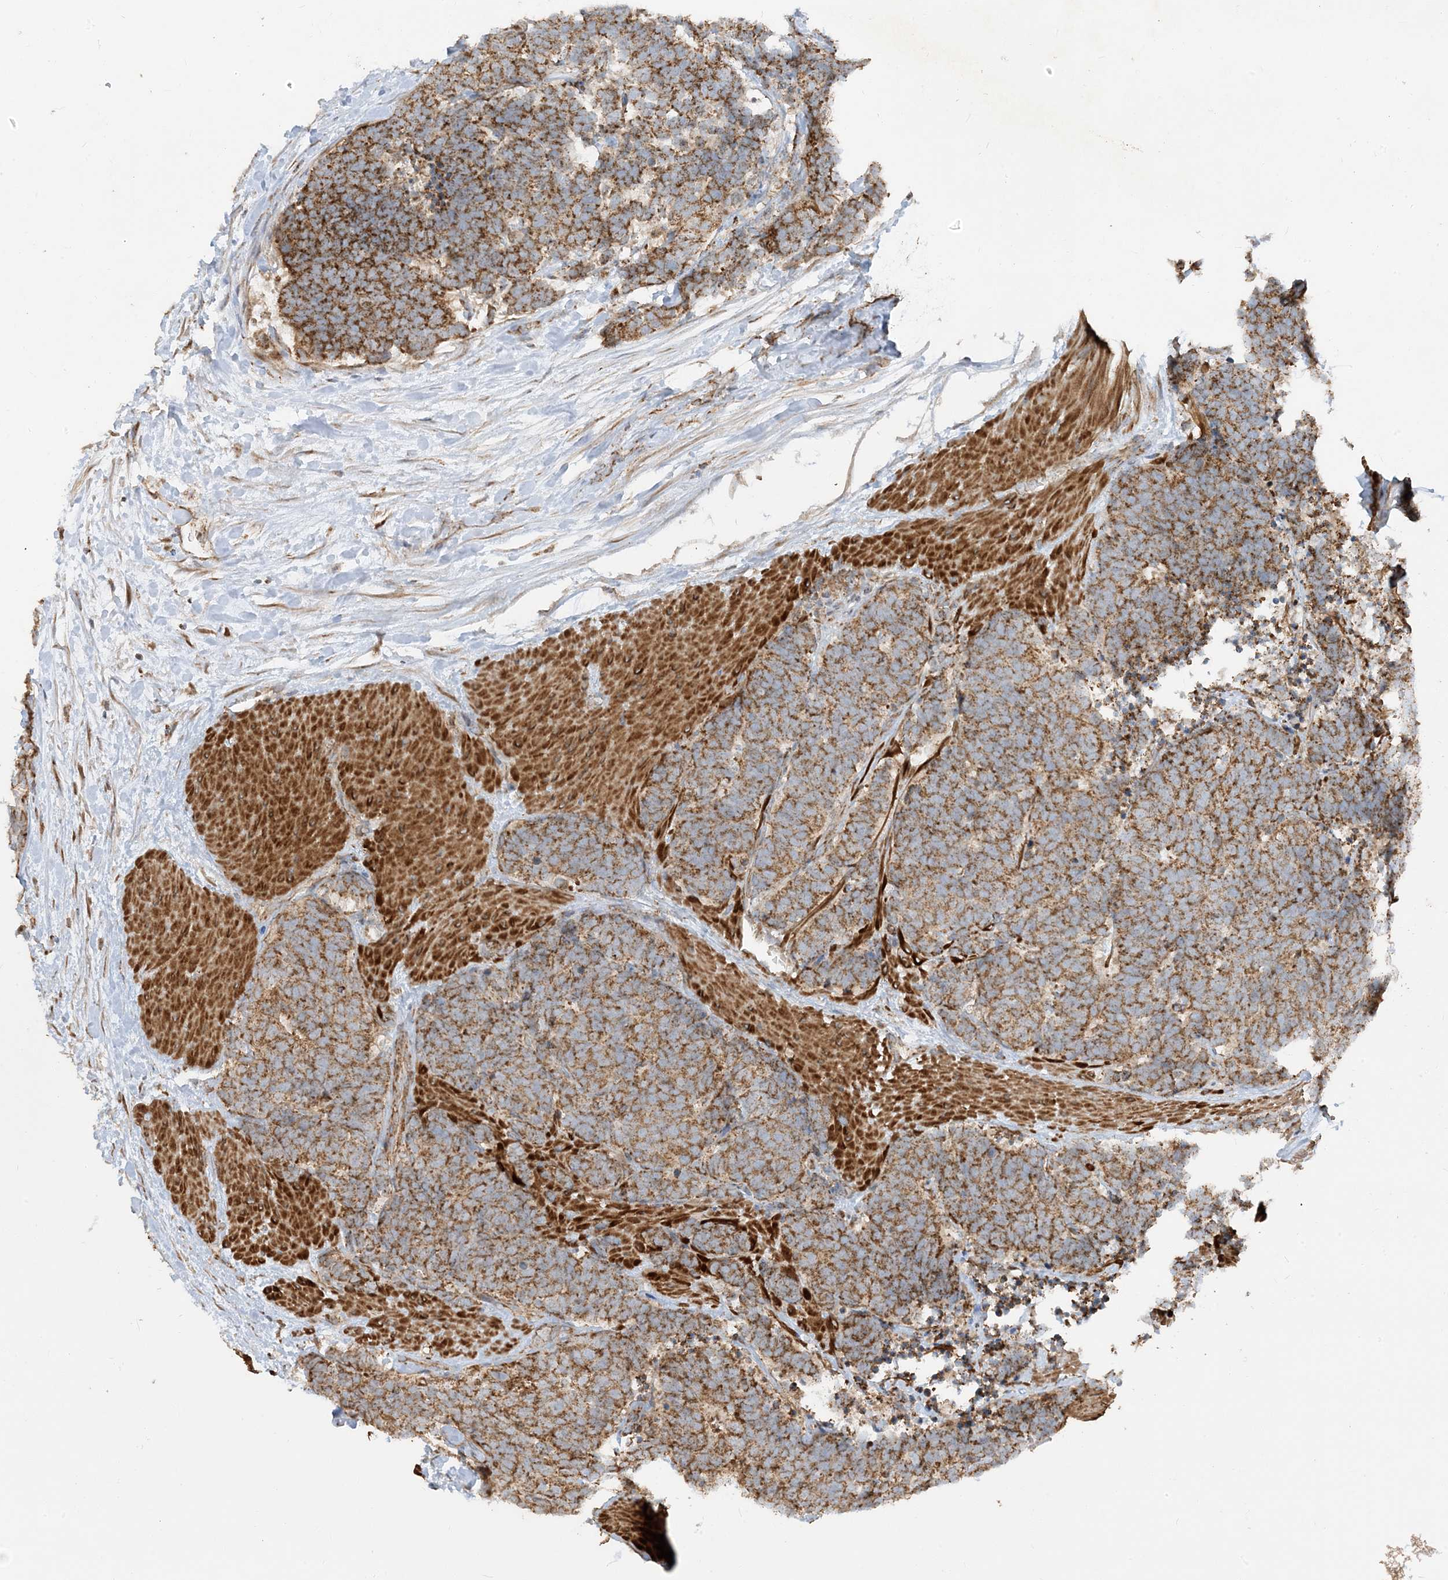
{"staining": {"intensity": "strong", "quantity": ">75%", "location": "cytoplasmic/membranous"}, "tissue": "carcinoid", "cell_type": "Tumor cells", "image_type": "cancer", "snomed": [{"axis": "morphology", "description": "Carcinoma, NOS"}, {"axis": "morphology", "description": "Carcinoid, malignant, NOS"}, {"axis": "topography", "description": "Urinary bladder"}], "caption": "Tumor cells demonstrate high levels of strong cytoplasmic/membranous expression in approximately >75% of cells in carcinoid.", "gene": "AARS2", "patient": {"sex": "male", "age": 57}}